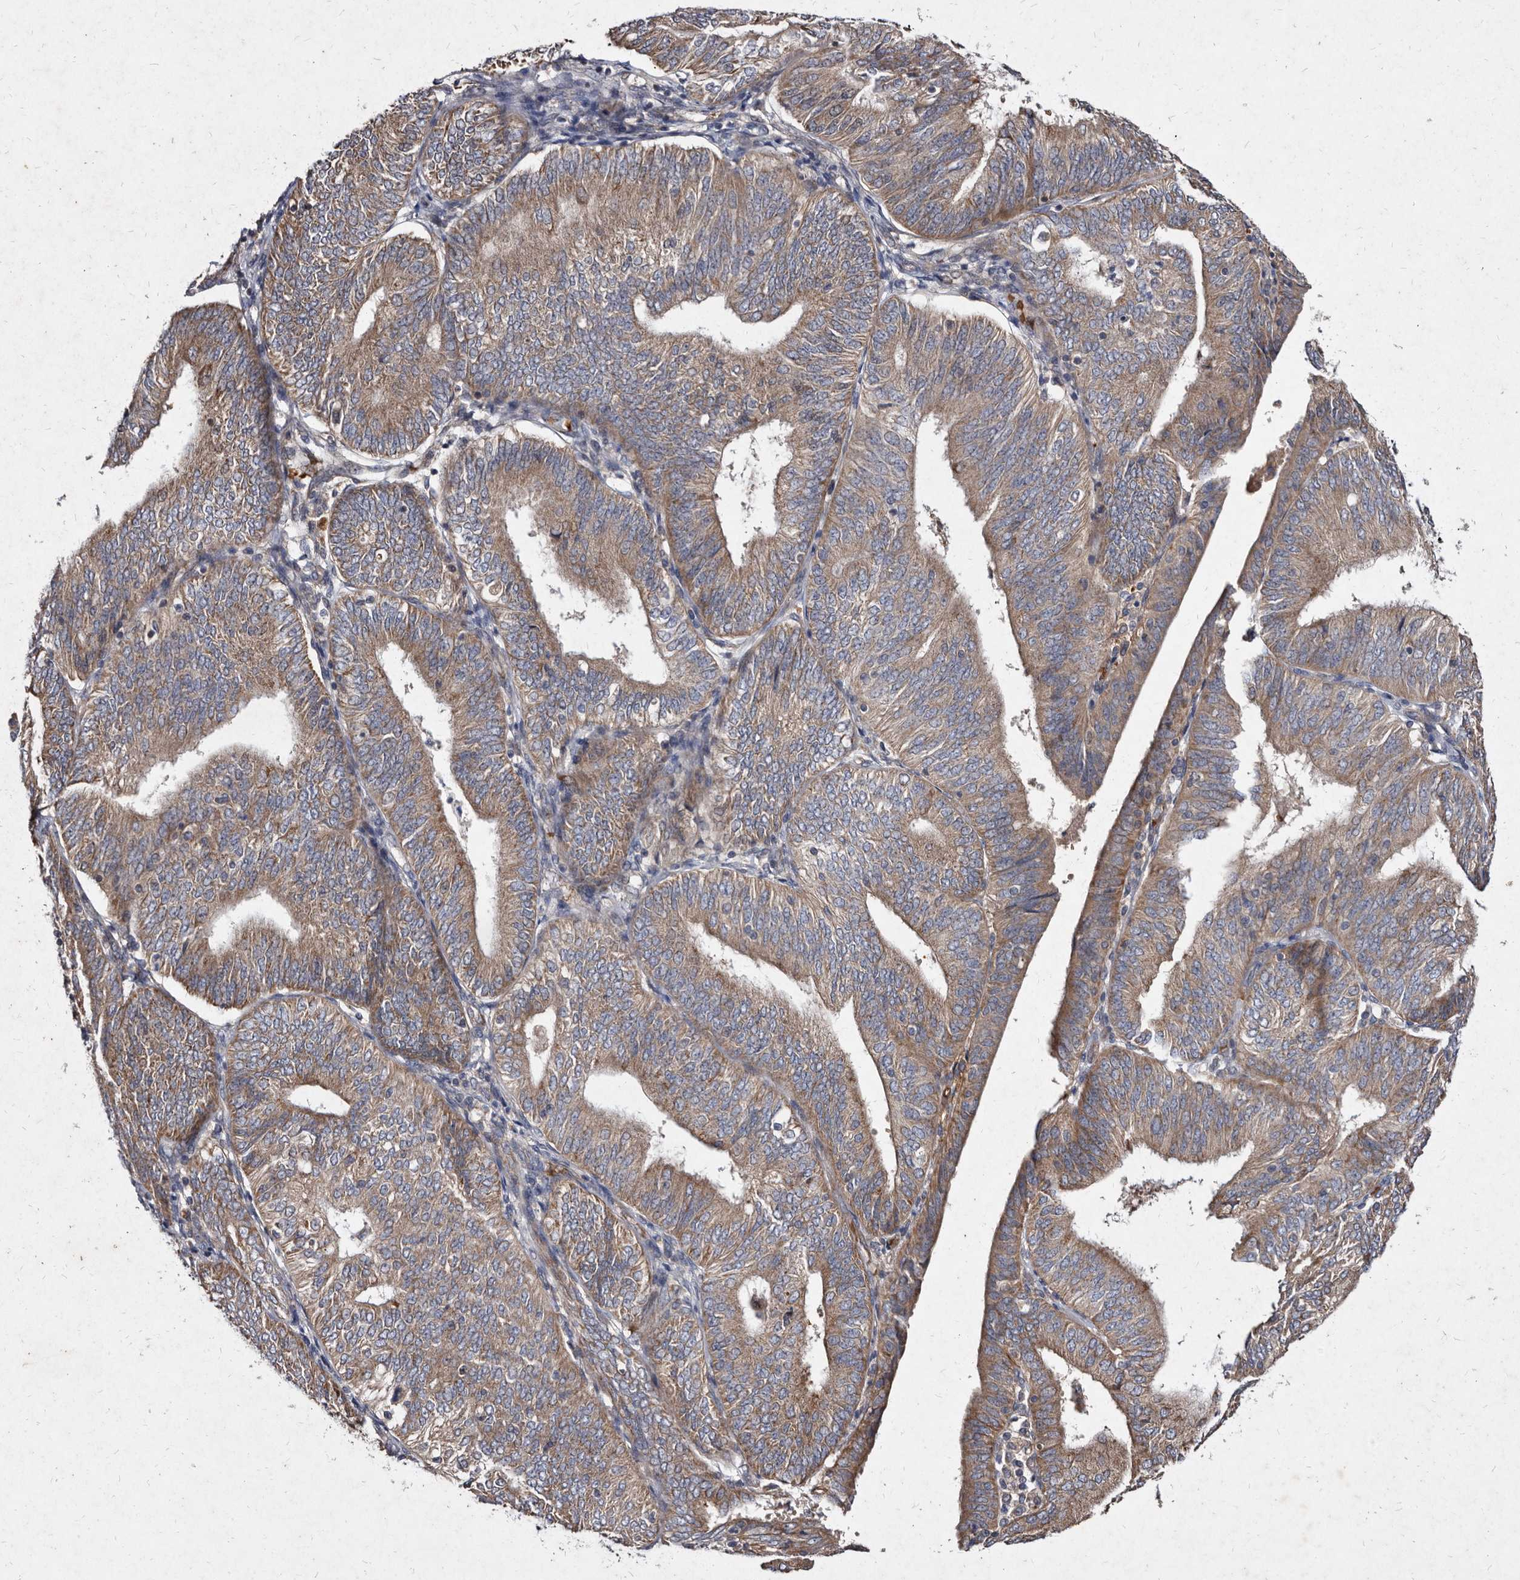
{"staining": {"intensity": "moderate", "quantity": ">75%", "location": "cytoplasmic/membranous"}, "tissue": "endometrial cancer", "cell_type": "Tumor cells", "image_type": "cancer", "snomed": [{"axis": "morphology", "description": "Adenocarcinoma, NOS"}, {"axis": "topography", "description": "Endometrium"}], "caption": "A micrograph of human endometrial adenocarcinoma stained for a protein demonstrates moderate cytoplasmic/membranous brown staining in tumor cells. (DAB IHC with brightfield microscopy, high magnification).", "gene": "YPEL3", "patient": {"sex": "female", "age": 58}}